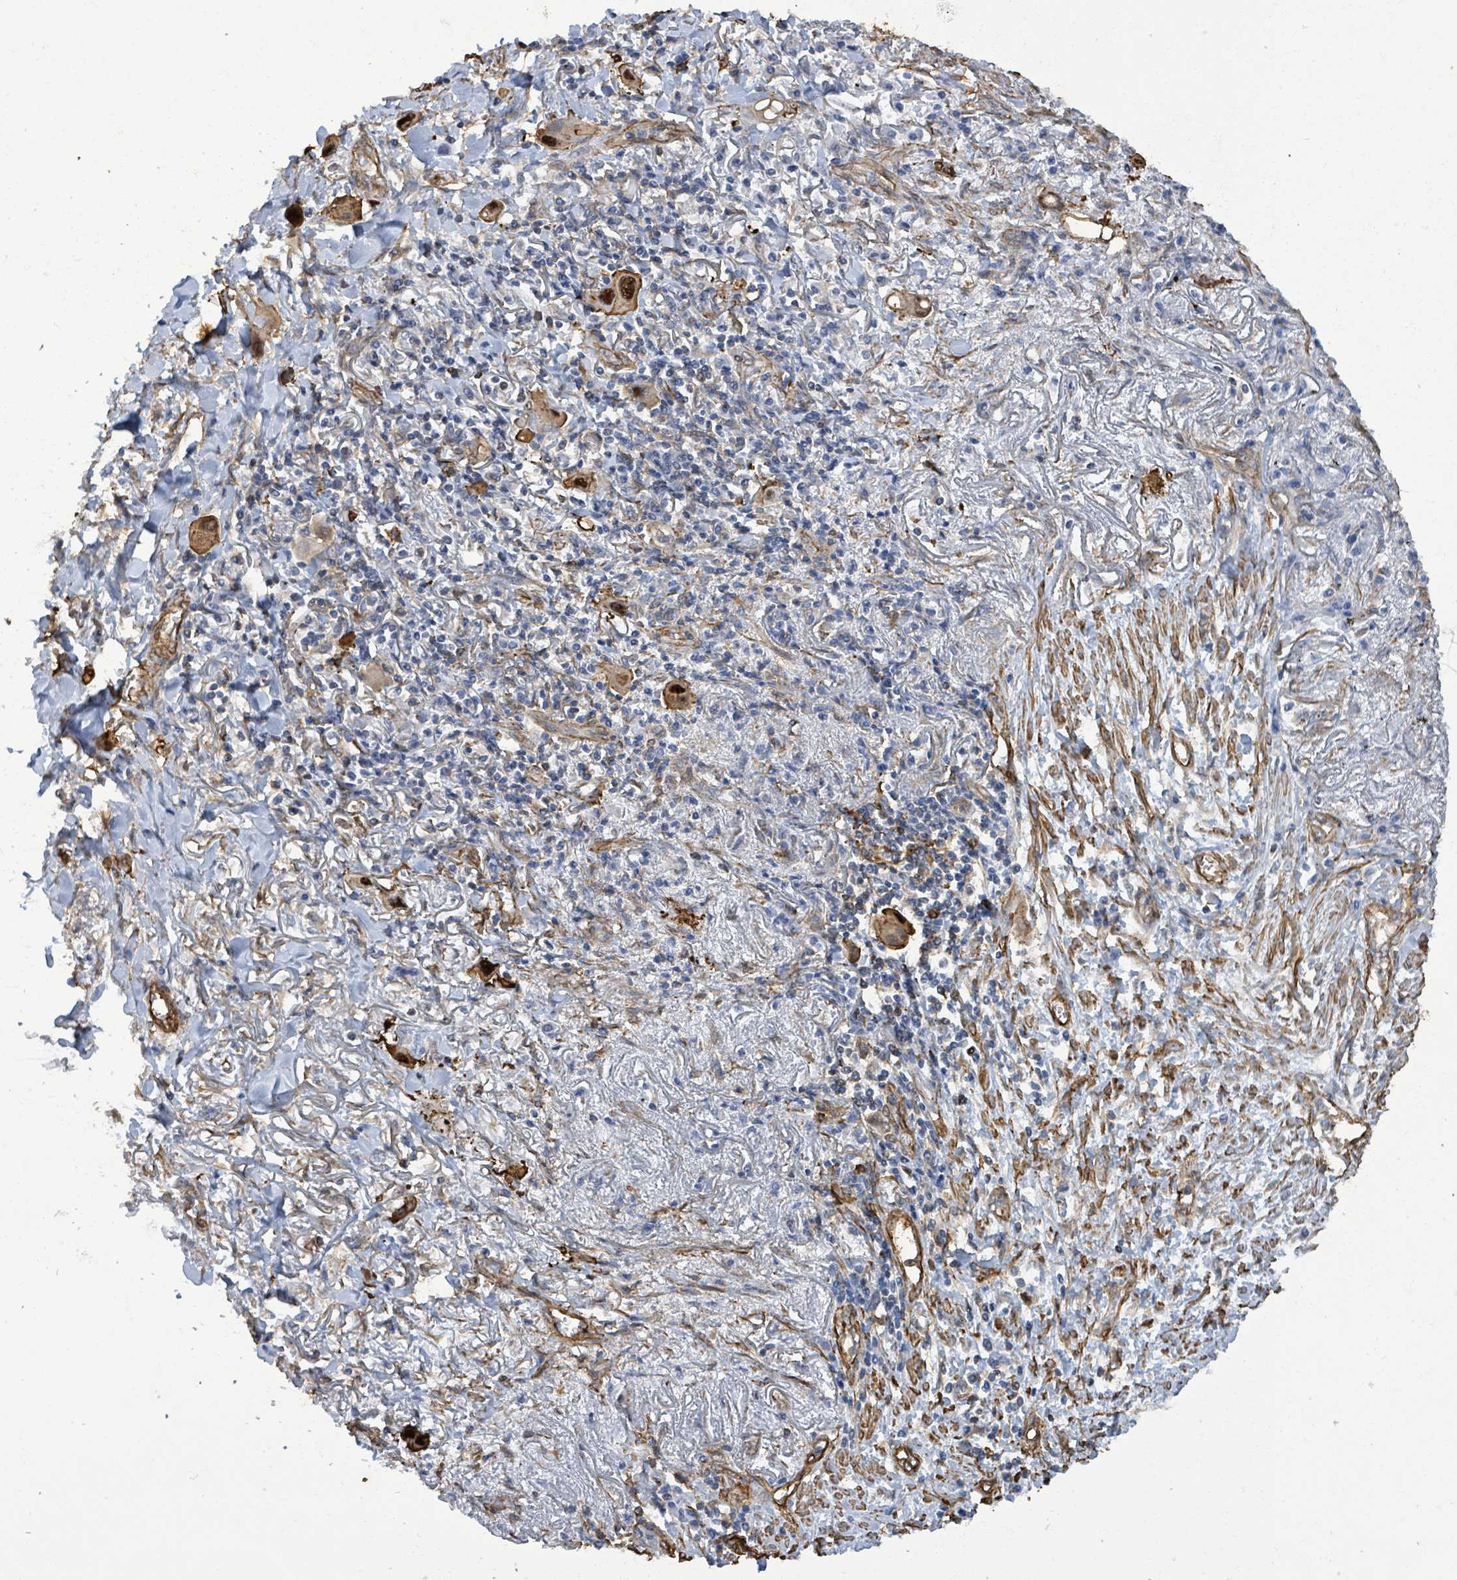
{"staining": {"intensity": "strong", "quantity": "<25%", "location": "cytoplasmic/membranous,nuclear"}, "tissue": "lung cancer", "cell_type": "Tumor cells", "image_type": "cancer", "snomed": [{"axis": "morphology", "description": "Adenocarcinoma, NOS"}, {"axis": "topography", "description": "Lung"}], "caption": "Protein expression analysis of adenocarcinoma (lung) demonstrates strong cytoplasmic/membranous and nuclear positivity in about <25% of tumor cells. (DAB (3,3'-diaminobenzidine) IHC with brightfield microscopy, high magnification).", "gene": "PRKRIP1", "patient": {"sex": "male", "age": 76}}